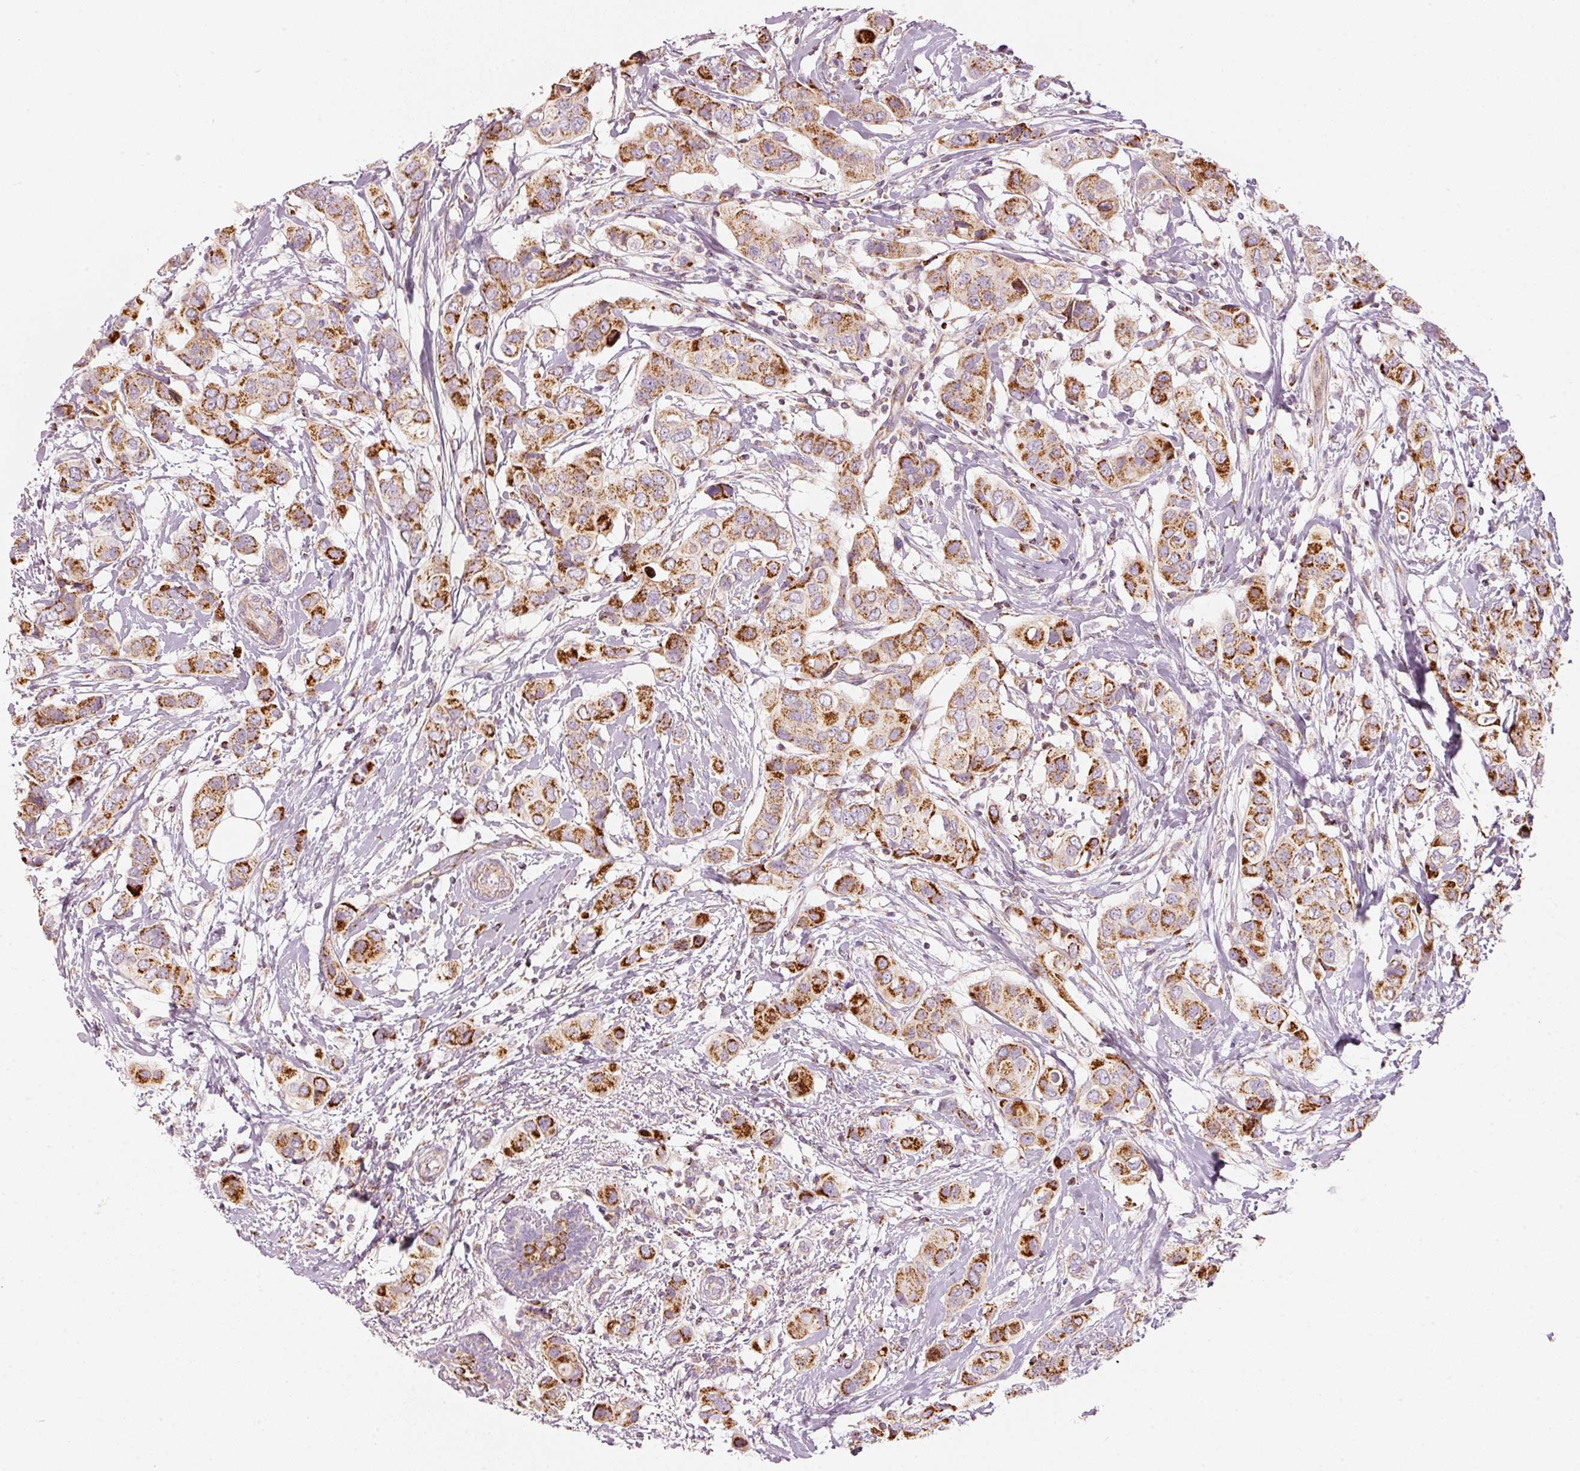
{"staining": {"intensity": "strong", "quantity": "25%-75%", "location": "cytoplasmic/membranous"}, "tissue": "breast cancer", "cell_type": "Tumor cells", "image_type": "cancer", "snomed": [{"axis": "morphology", "description": "Lobular carcinoma"}, {"axis": "topography", "description": "Breast"}], "caption": "IHC micrograph of neoplastic tissue: breast cancer stained using immunohistochemistry demonstrates high levels of strong protein expression localized specifically in the cytoplasmic/membranous of tumor cells, appearing as a cytoplasmic/membranous brown color.", "gene": "C17orf98", "patient": {"sex": "female", "age": 51}}